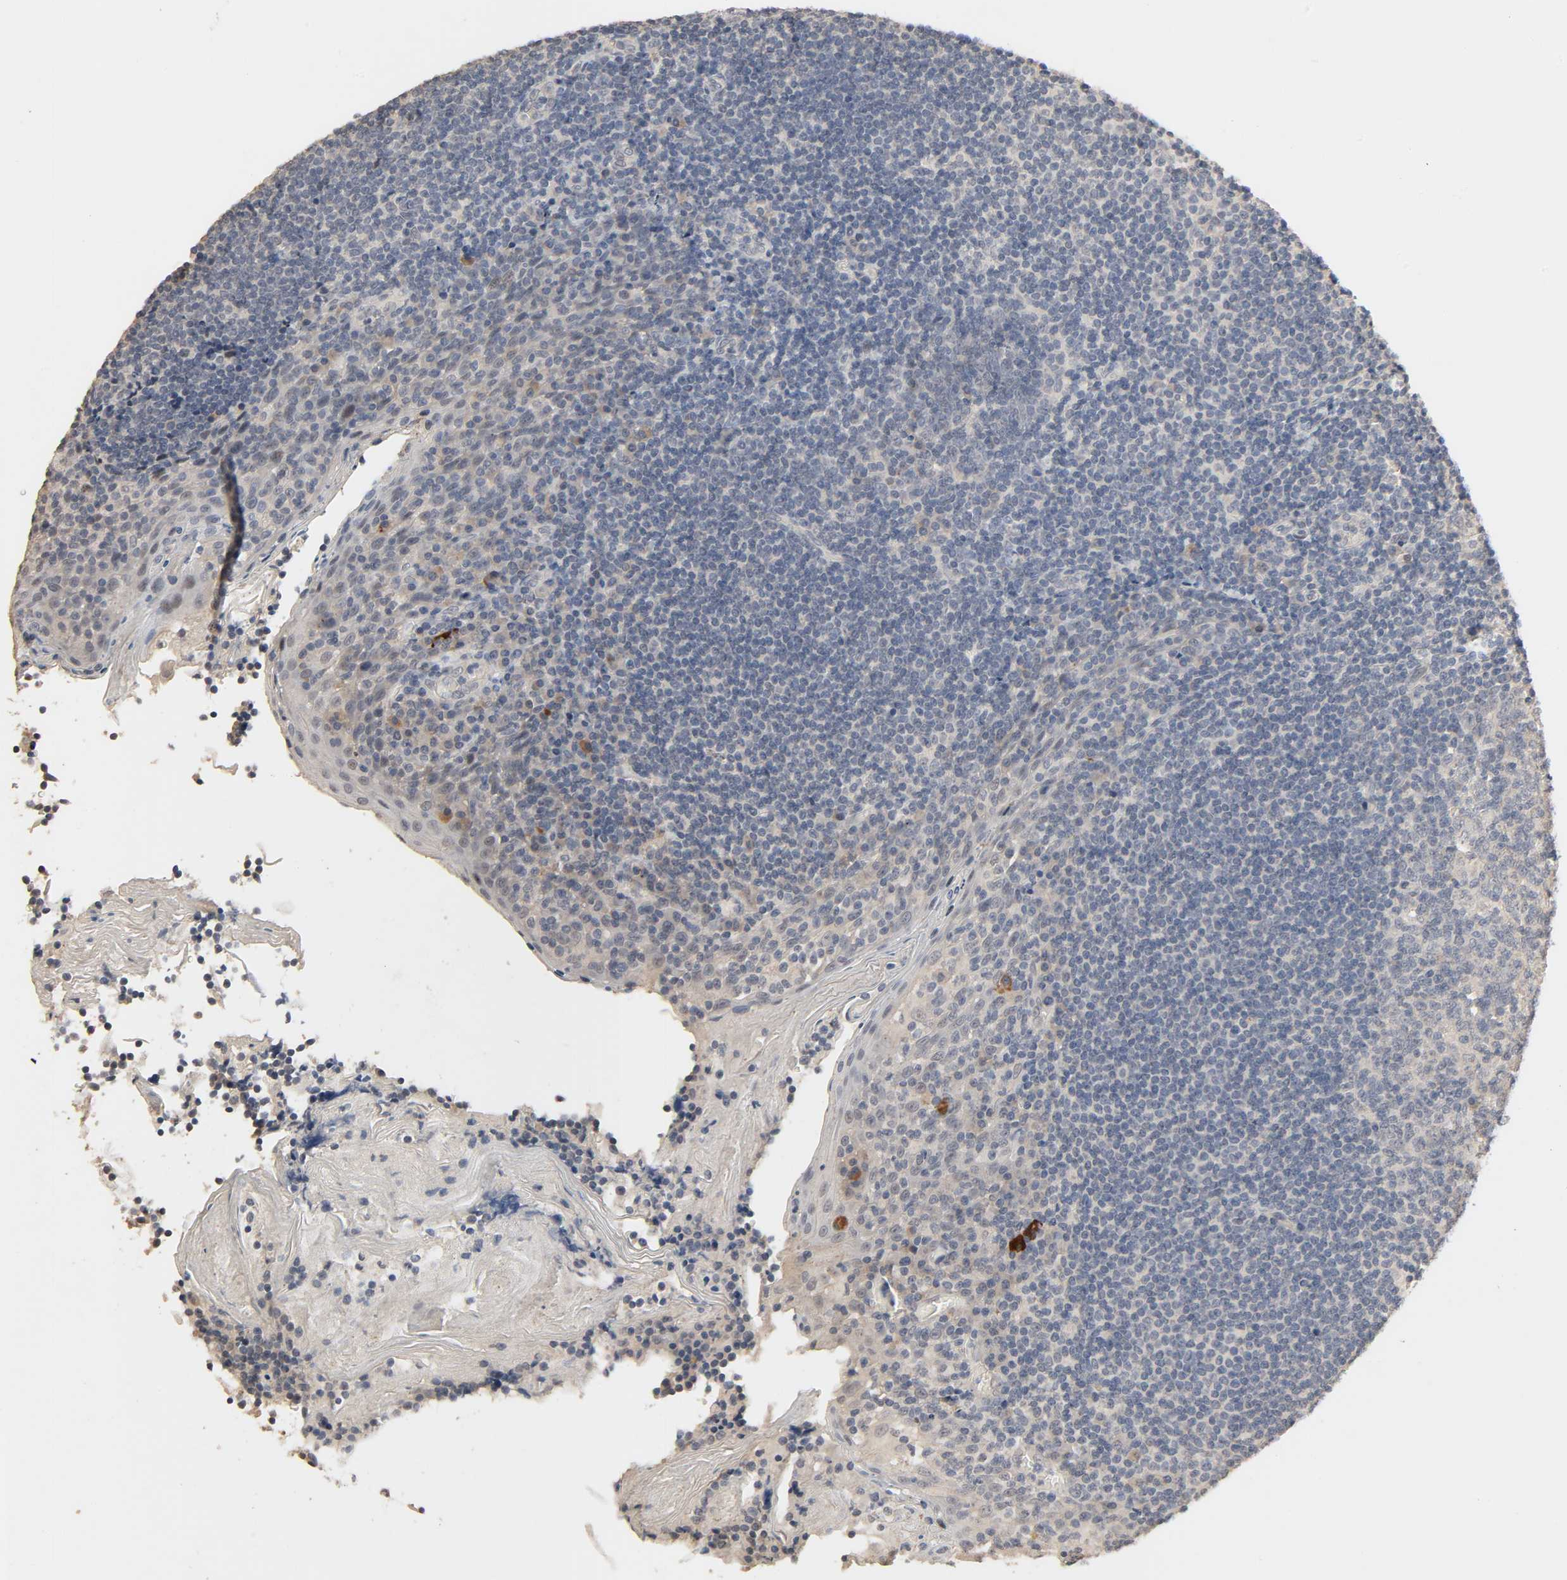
{"staining": {"intensity": "negative", "quantity": "none", "location": "none"}, "tissue": "tonsil", "cell_type": "Germinal center cells", "image_type": "normal", "snomed": [{"axis": "morphology", "description": "Normal tissue, NOS"}, {"axis": "topography", "description": "Tonsil"}], "caption": "Immunohistochemistry (IHC) histopathology image of unremarkable tonsil stained for a protein (brown), which exhibits no positivity in germinal center cells. (DAB IHC visualized using brightfield microscopy, high magnification).", "gene": "MAGEA8", "patient": {"sex": "male", "age": 31}}